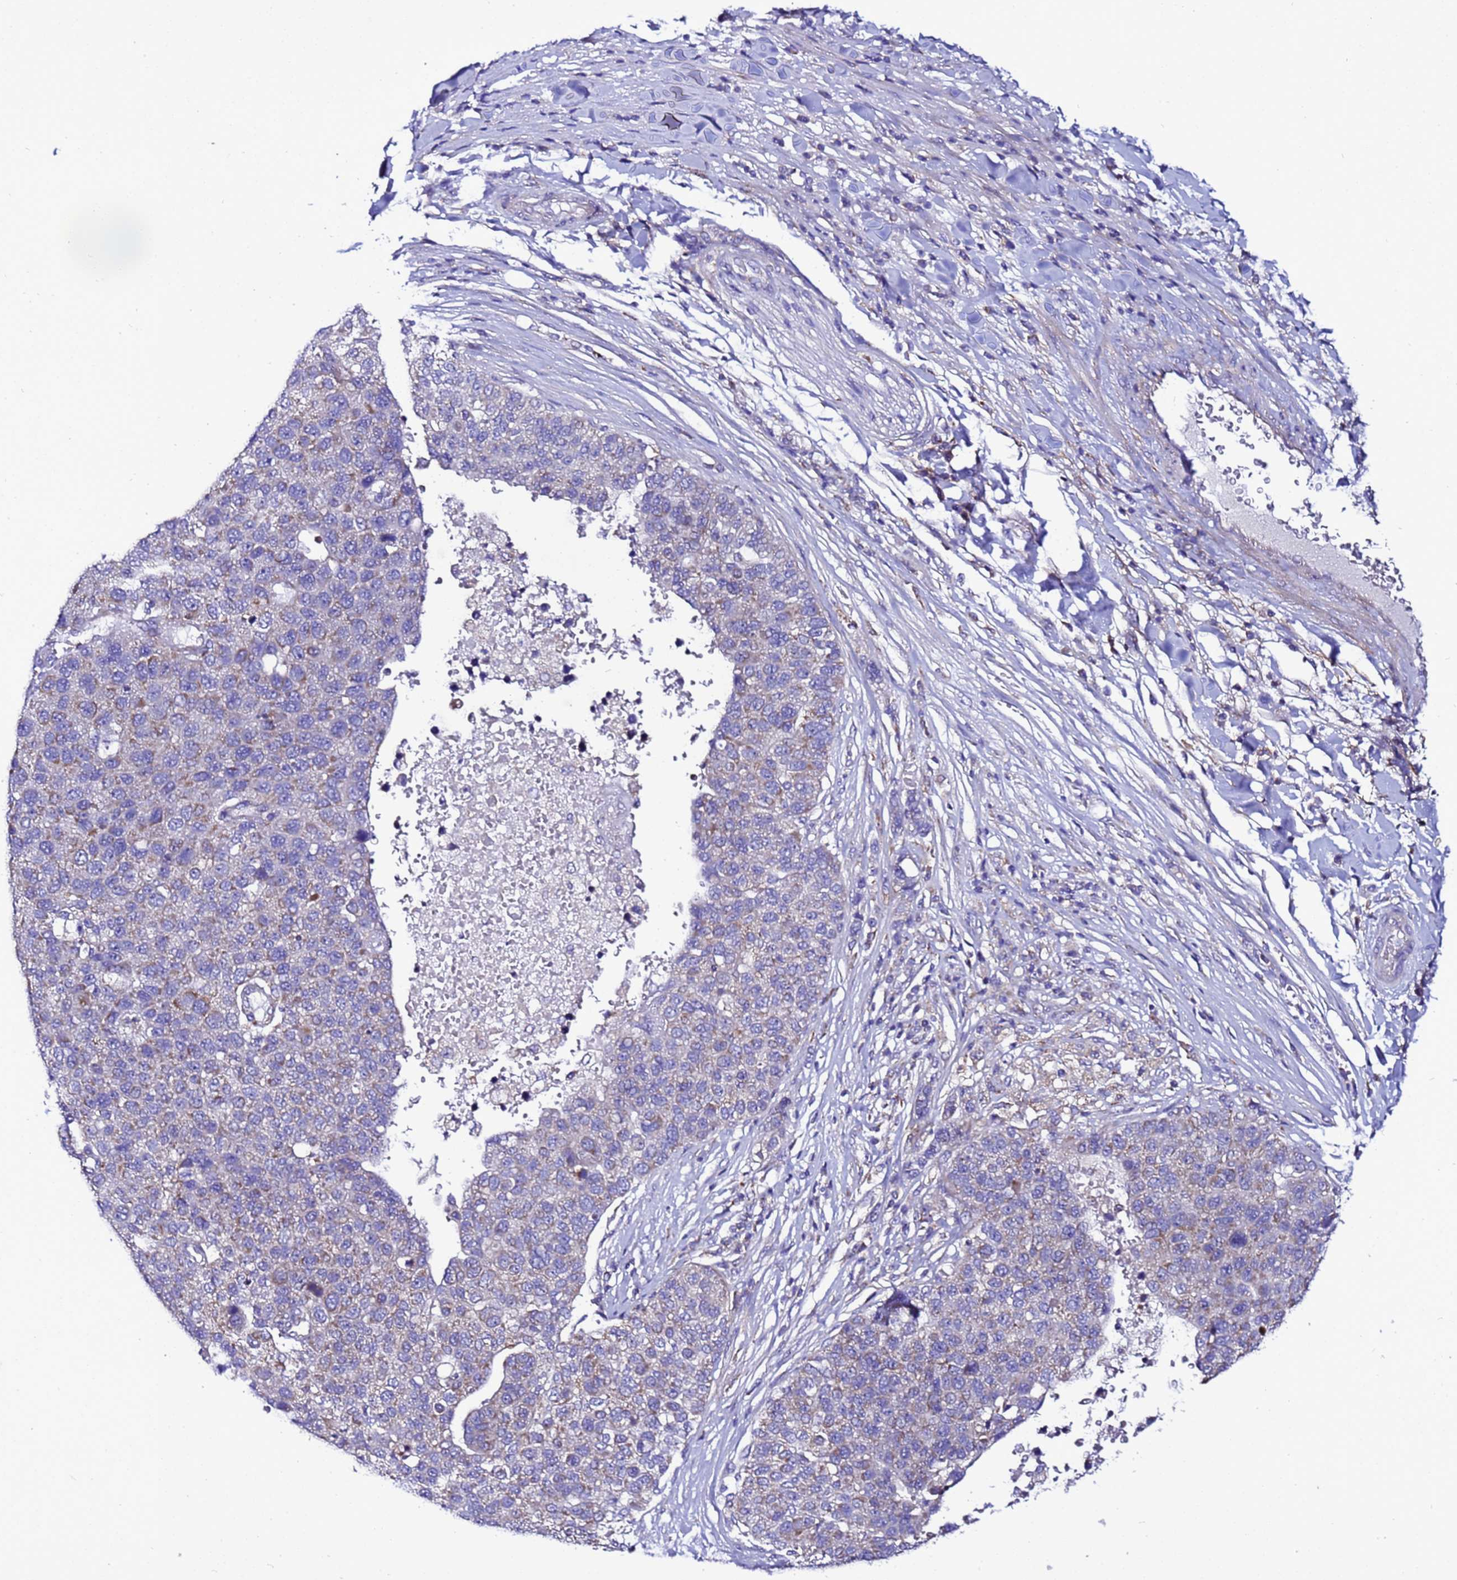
{"staining": {"intensity": "moderate", "quantity": "<25%", "location": "cytoplasmic/membranous"}, "tissue": "pancreatic cancer", "cell_type": "Tumor cells", "image_type": "cancer", "snomed": [{"axis": "morphology", "description": "Adenocarcinoma, NOS"}, {"axis": "topography", "description": "Pancreas"}], "caption": "A brown stain labels moderate cytoplasmic/membranous expression of a protein in pancreatic adenocarcinoma tumor cells.", "gene": "HIGD2A", "patient": {"sex": "female", "age": 61}}